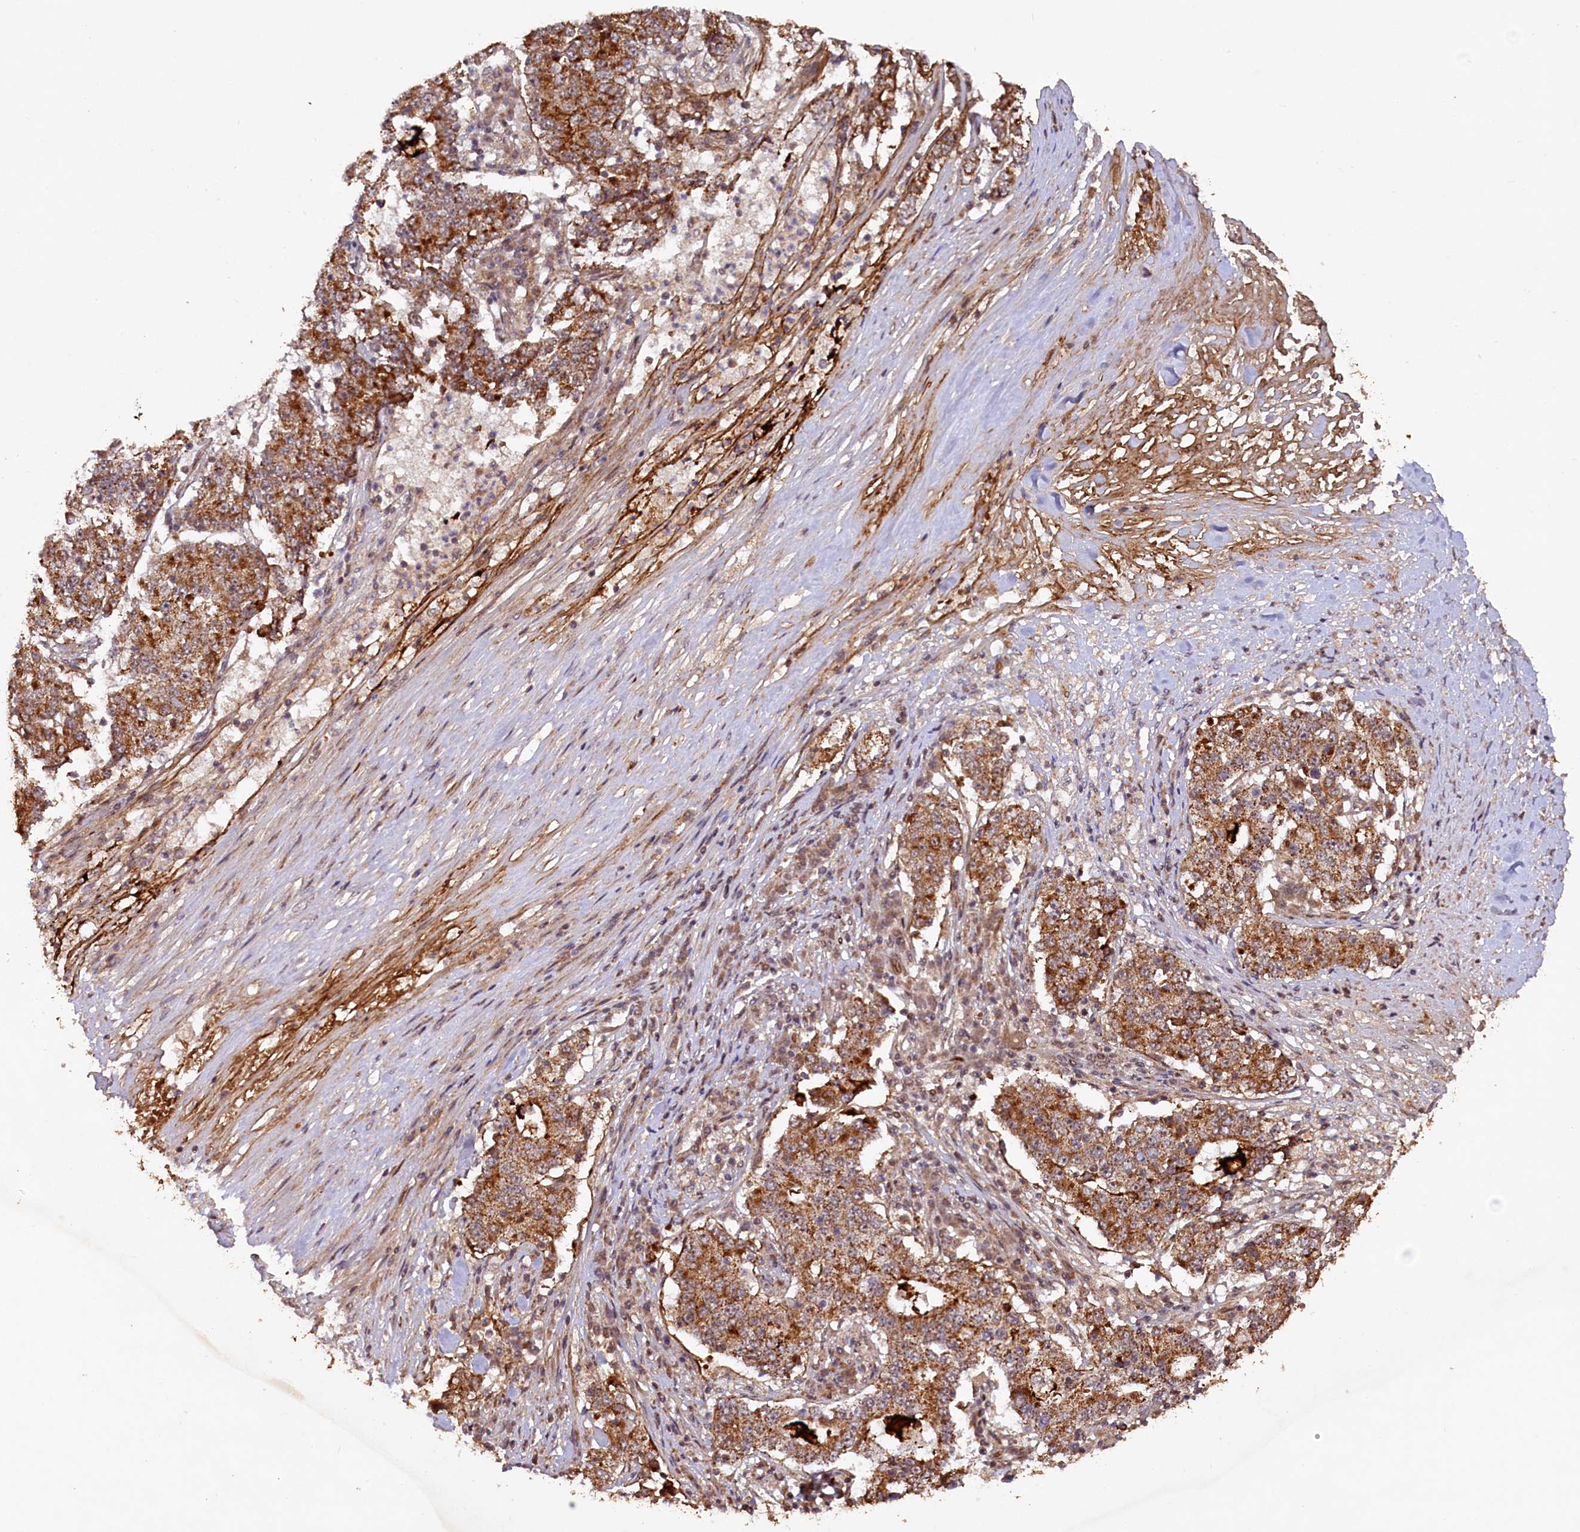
{"staining": {"intensity": "moderate", "quantity": ">75%", "location": "cytoplasmic/membranous"}, "tissue": "stomach cancer", "cell_type": "Tumor cells", "image_type": "cancer", "snomed": [{"axis": "morphology", "description": "Adenocarcinoma, NOS"}, {"axis": "topography", "description": "Stomach"}], "caption": "Immunohistochemistry (IHC) image of neoplastic tissue: adenocarcinoma (stomach) stained using immunohistochemistry (IHC) exhibits medium levels of moderate protein expression localized specifically in the cytoplasmic/membranous of tumor cells, appearing as a cytoplasmic/membranous brown color.", "gene": "SHPRH", "patient": {"sex": "male", "age": 59}}